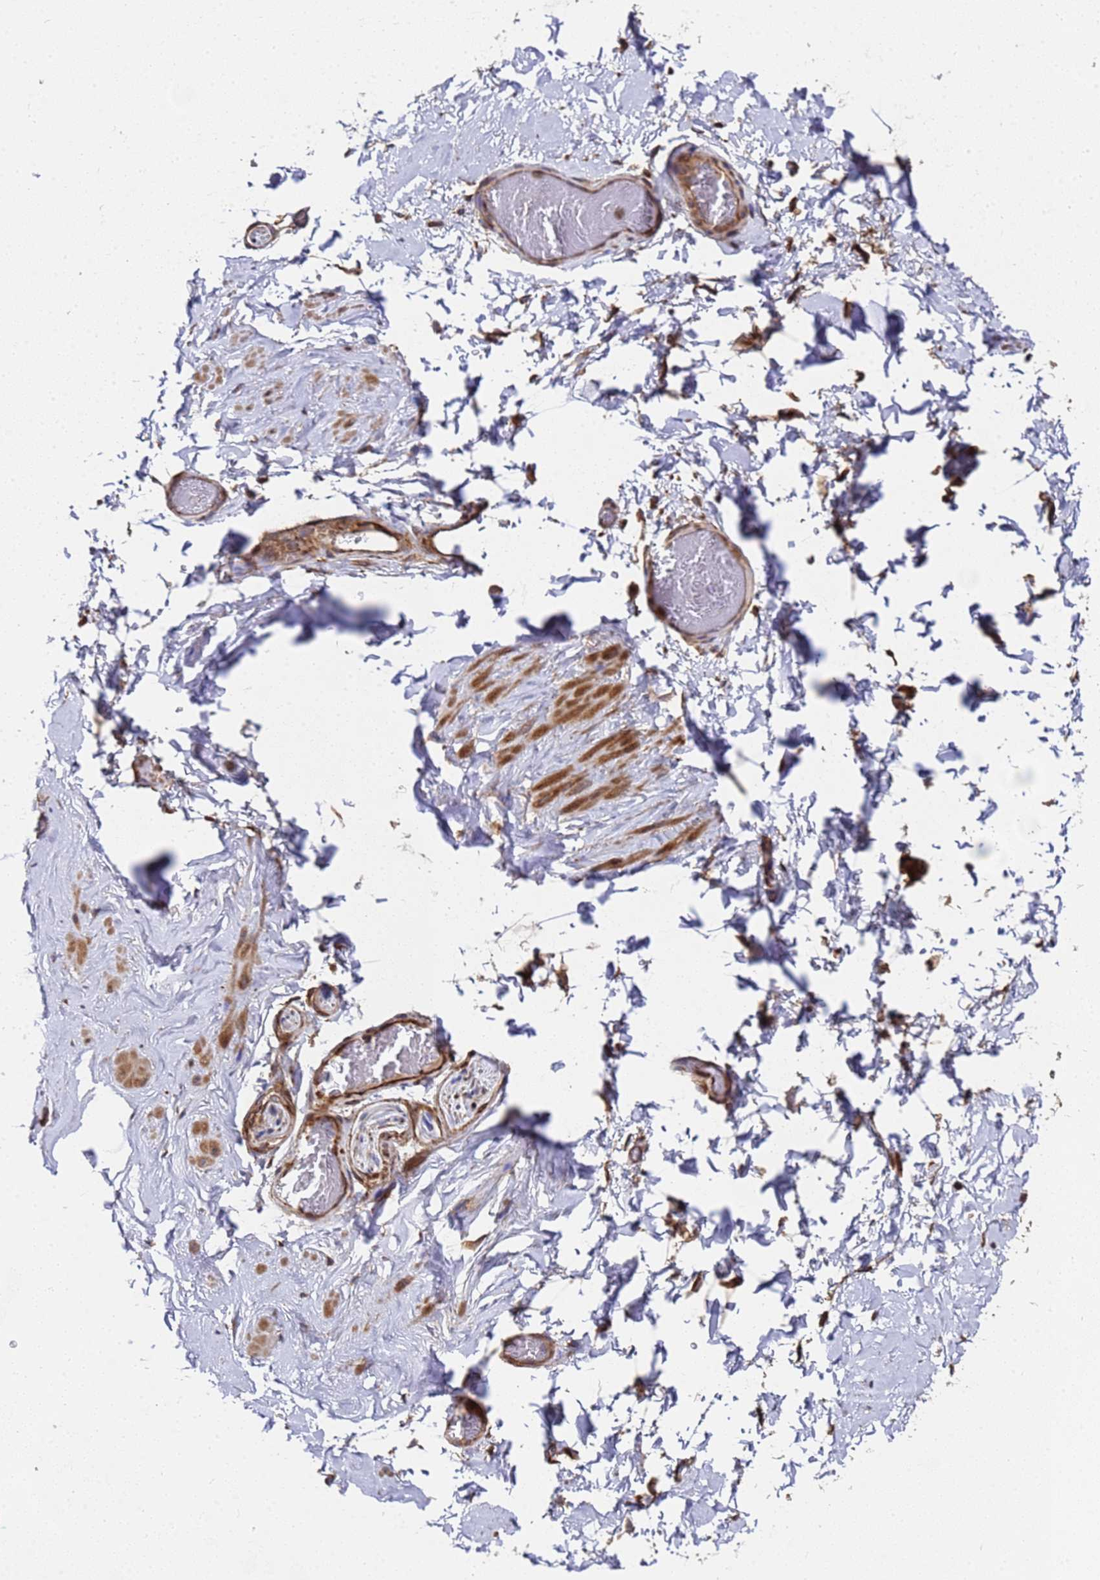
{"staining": {"intensity": "moderate", "quantity": ">75%", "location": "cytoplasmic/membranous"}, "tissue": "adipose tissue", "cell_type": "Adipocytes", "image_type": "normal", "snomed": [{"axis": "morphology", "description": "Normal tissue, NOS"}, {"axis": "topography", "description": "Soft tissue"}, {"axis": "topography", "description": "Vascular tissue"}], "caption": "Protein expression analysis of unremarkable adipose tissue reveals moderate cytoplasmic/membranous staining in about >75% of adipocytes. (brown staining indicates protein expression, while blue staining denotes nuclei).", "gene": "MOCS1", "patient": {"sex": "male", "age": 41}}